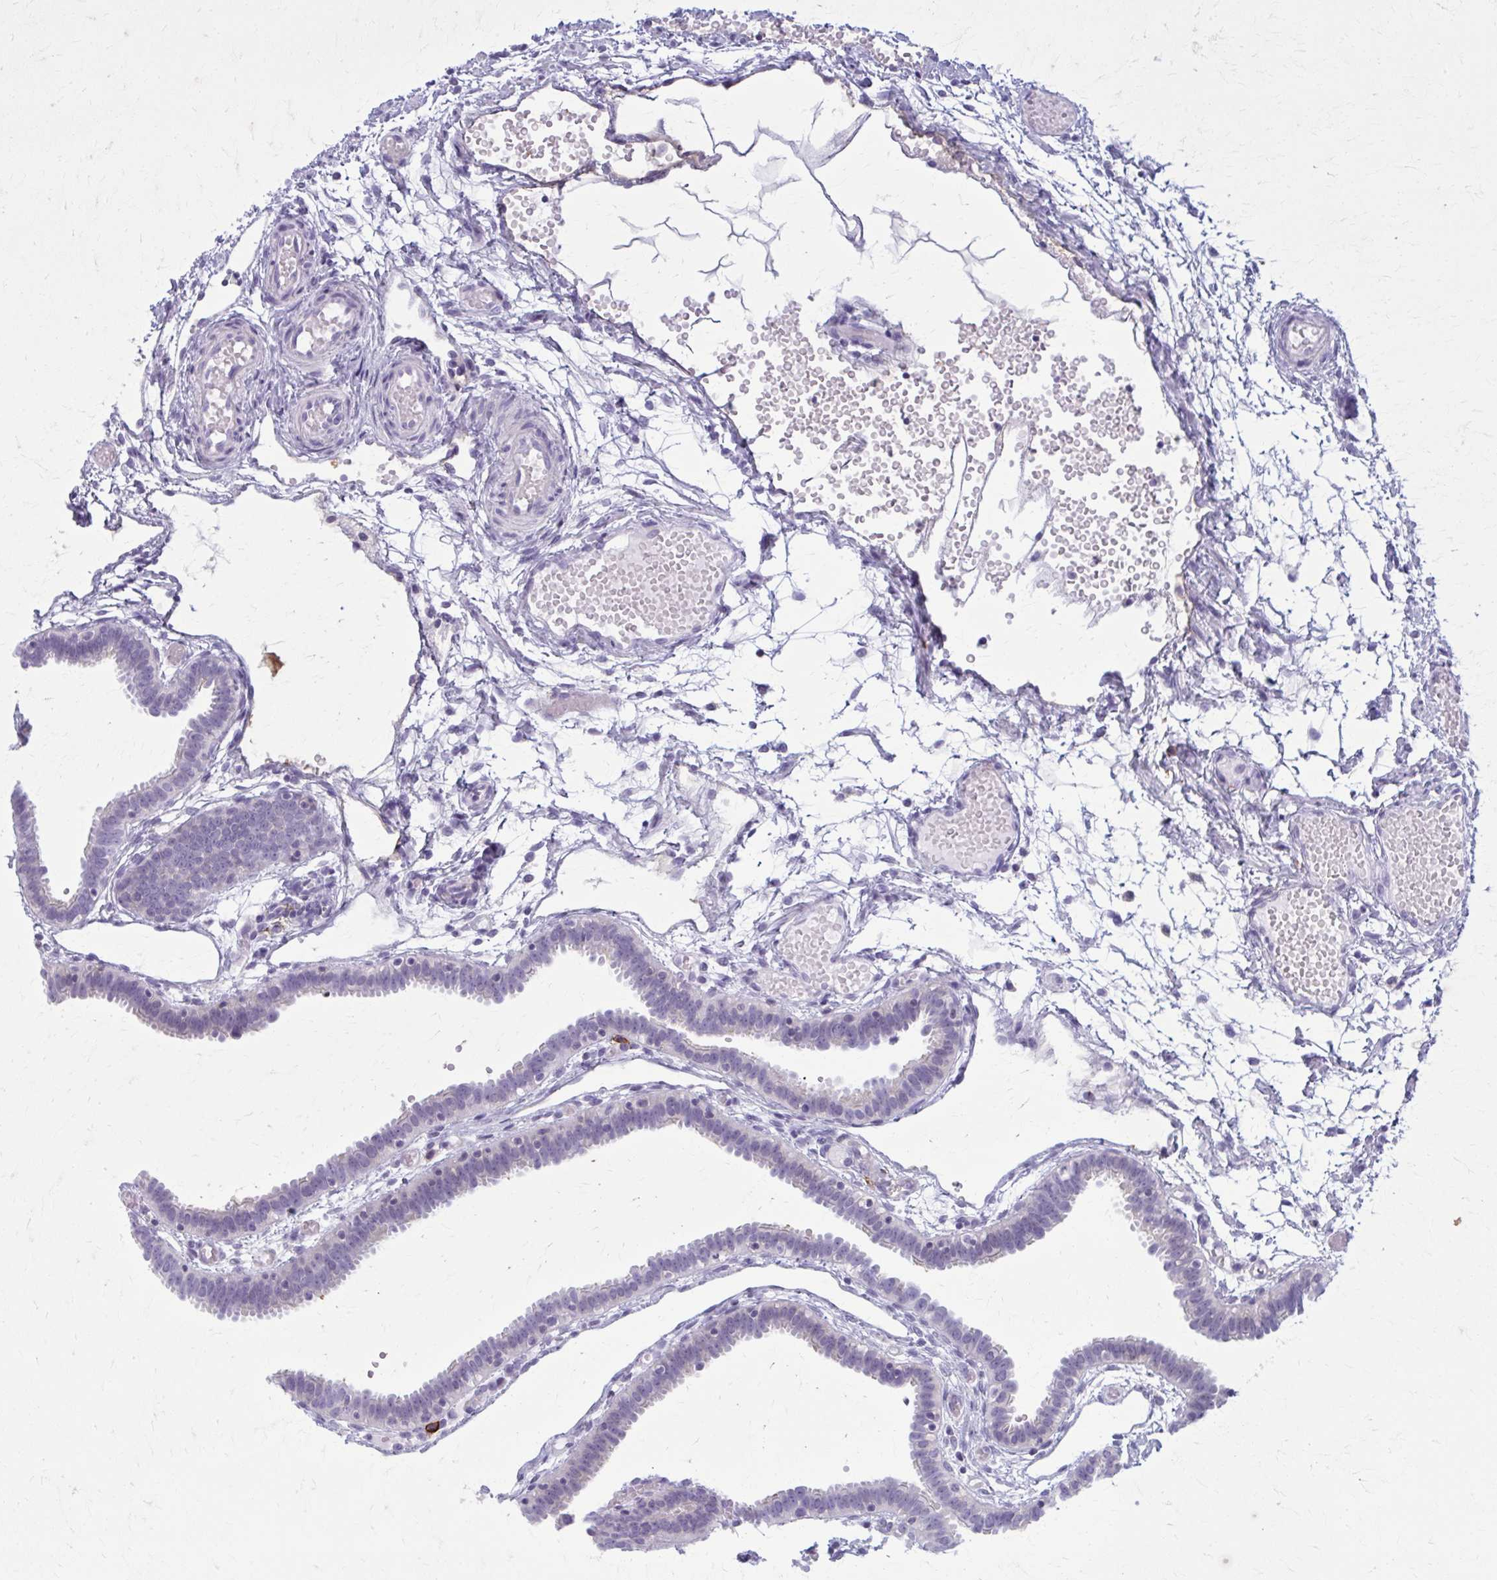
{"staining": {"intensity": "weak", "quantity": "<25%", "location": "cytoplasmic/membranous"}, "tissue": "fallopian tube", "cell_type": "Glandular cells", "image_type": "normal", "snomed": [{"axis": "morphology", "description": "Normal tissue, NOS"}, {"axis": "topography", "description": "Fallopian tube"}], "caption": "A high-resolution histopathology image shows immunohistochemistry (IHC) staining of unremarkable fallopian tube, which demonstrates no significant expression in glandular cells.", "gene": "CD38", "patient": {"sex": "female", "age": 37}}